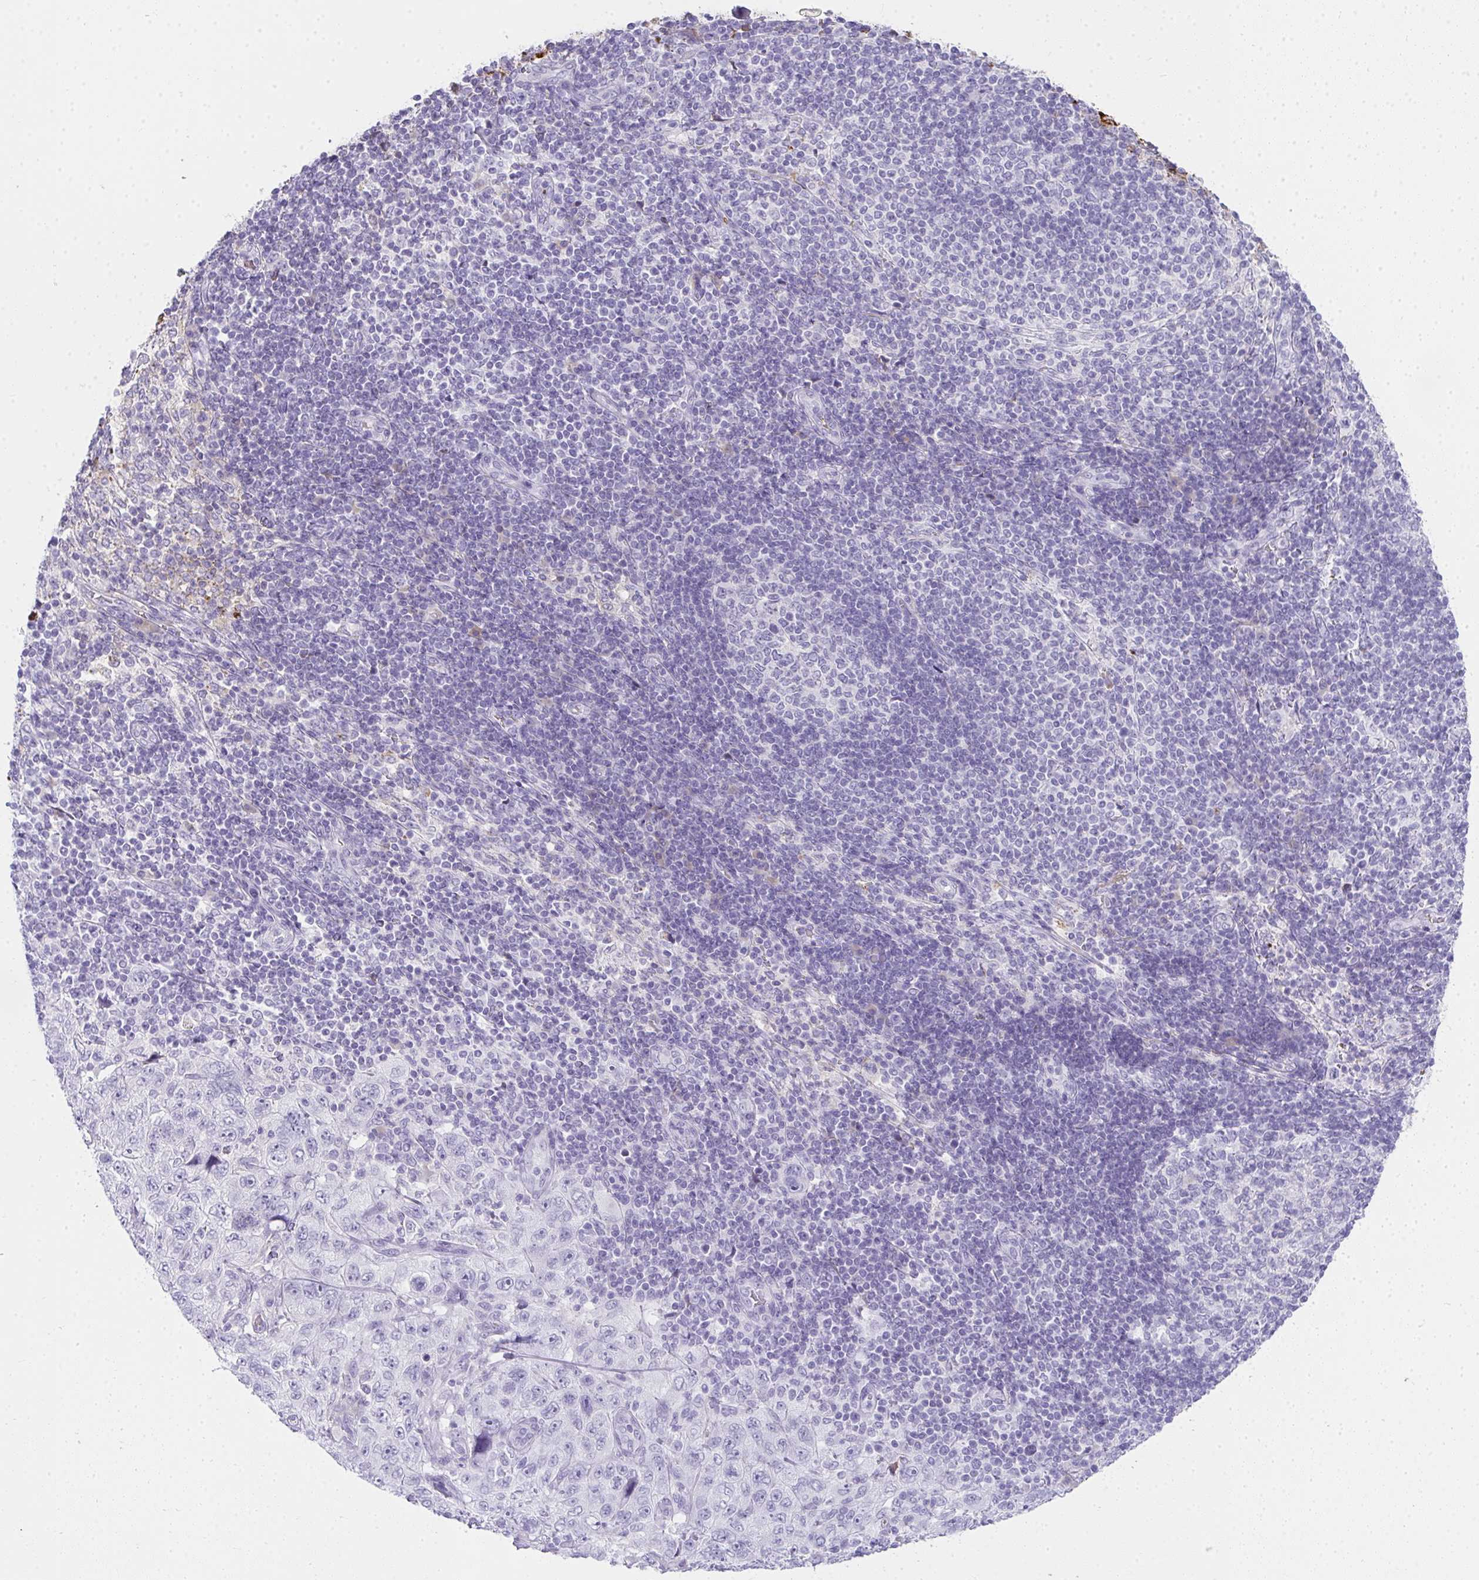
{"staining": {"intensity": "negative", "quantity": "none", "location": "none"}, "tissue": "pancreatic cancer", "cell_type": "Tumor cells", "image_type": "cancer", "snomed": [{"axis": "morphology", "description": "Adenocarcinoma, NOS"}, {"axis": "topography", "description": "Pancreas"}], "caption": "There is no significant staining in tumor cells of adenocarcinoma (pancreatic). (IHC, brightfield microscopy, high magnification).", "gene": "ZSWIM3", "patient": {"sex": "male", "age": 68}}